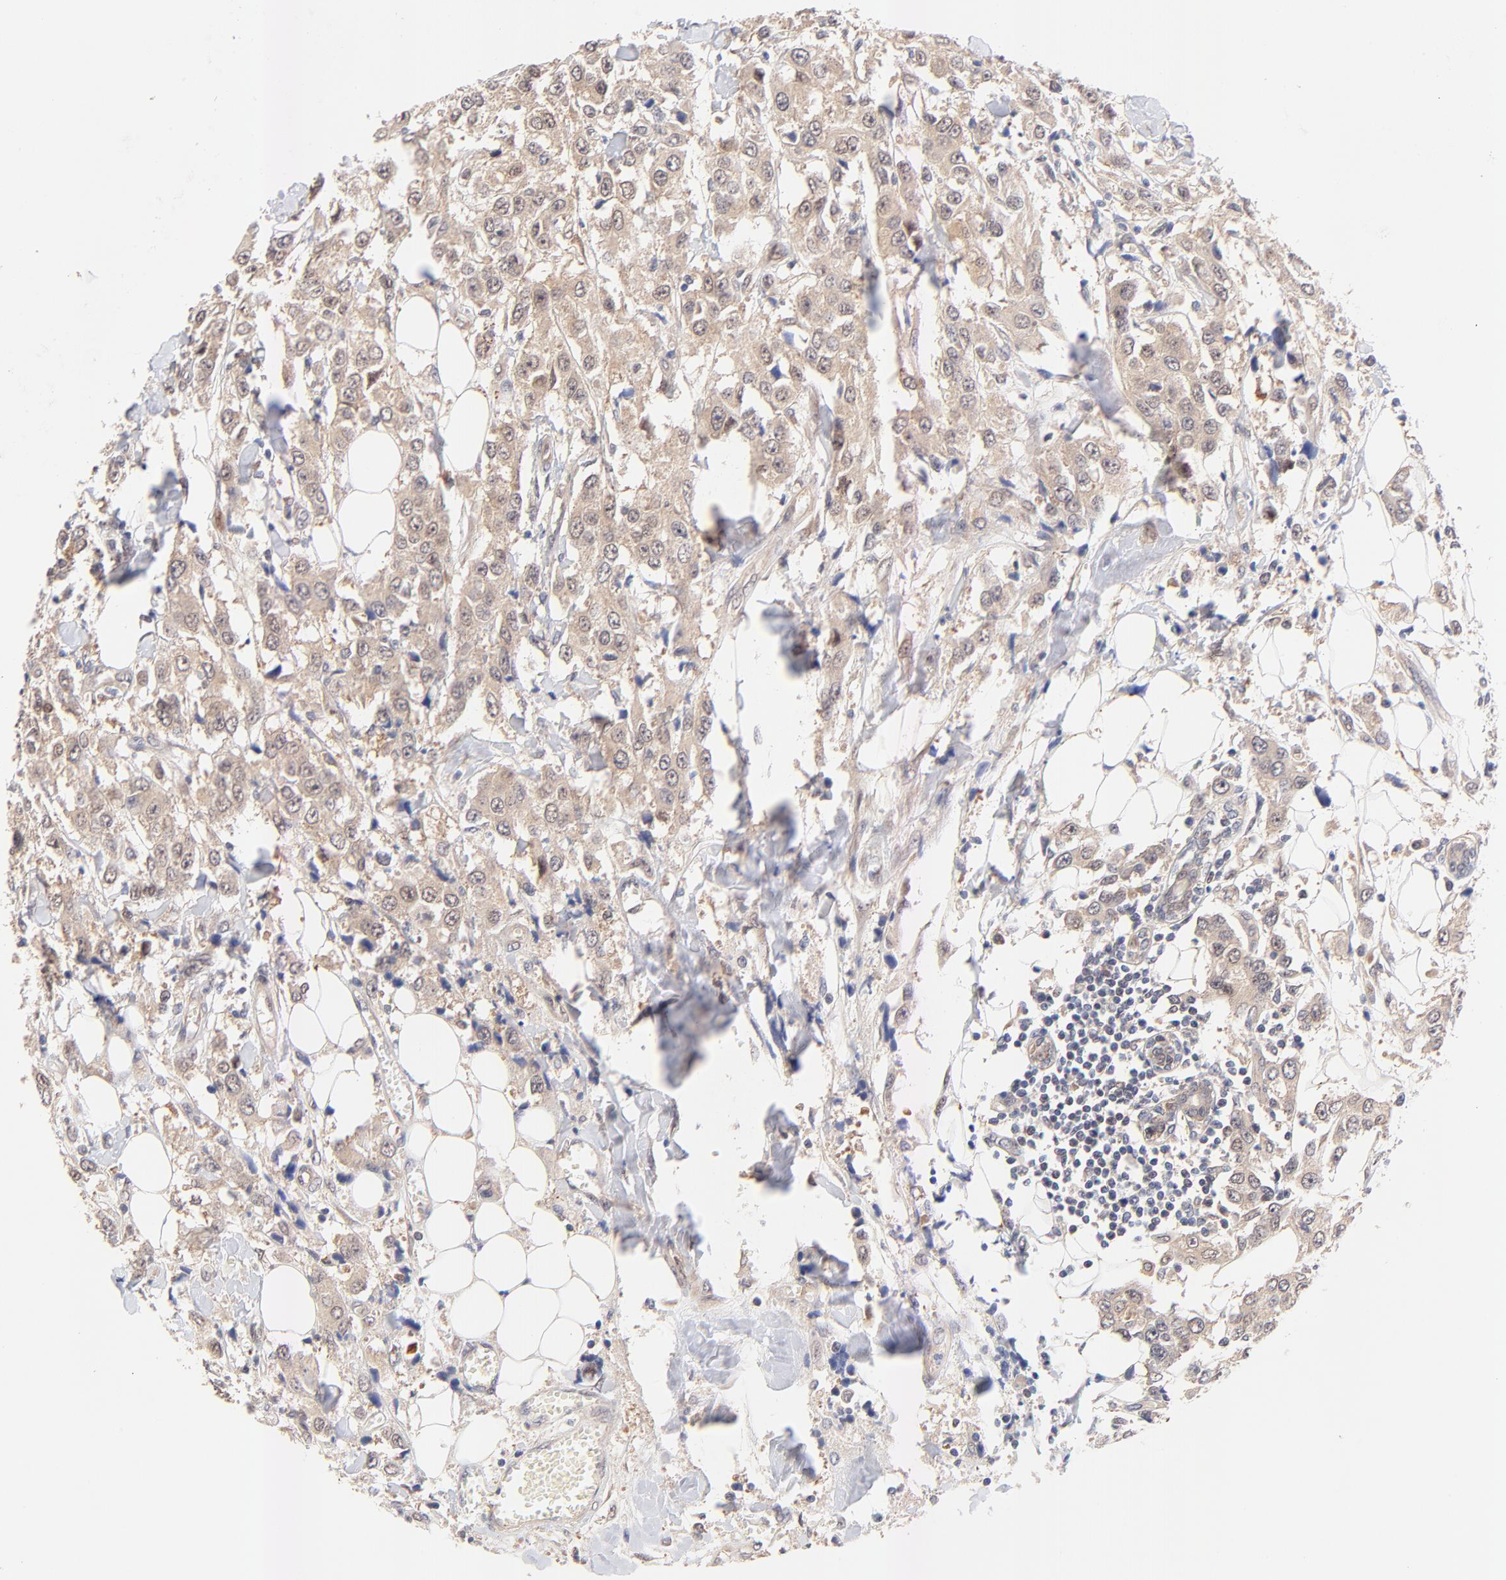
{"staining": {"intensity": "moderate", "quantity": ">75%", "location": "cytoplasmic/membranous,nuclear"}, "tissue": "breast cancer", "cell_type": "Tumor cells", "image_type": "cancer", "snomed": [{"axis": "morphology", "description": "Duct carcinoma"}, {"axis": "topography", "description": "Breast"}], "caption": "Tumor cells reveal moderate cytoplasmic/membranous and nuclear expression in approximately >75% of cells in breast cancer.", "gene": "TXNL1", "patient": {"sex": "female", "age": 58}}